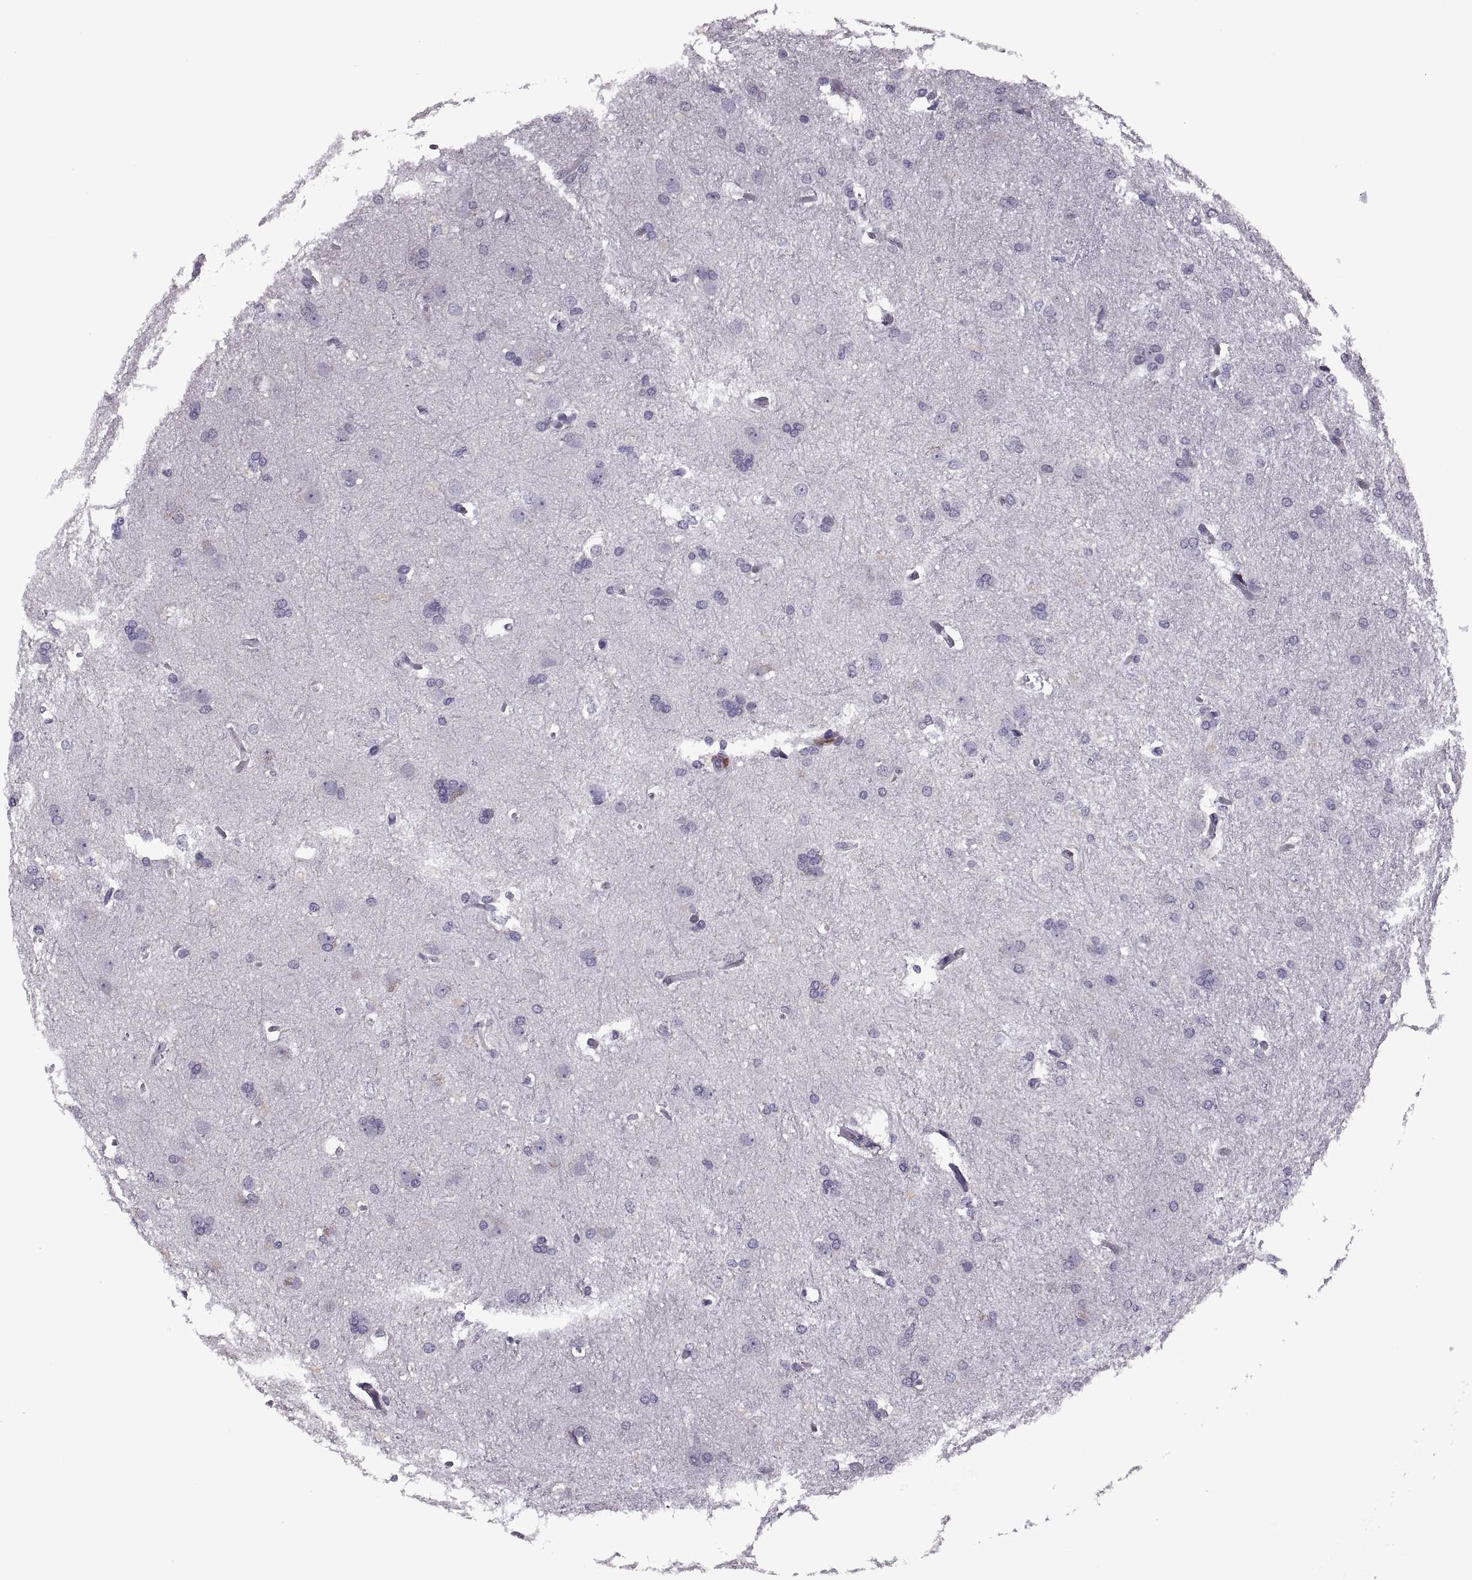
{"staining": {"intensity": "negative", "quantity": "none", "location": "none"}, "tissue": "glioma", "cell_type": "Tumor cells", "image_type": "cancer", "snomed": [{"axis": "morphology", "description": "Glioma, malignant, High grade"}, {"axis": "topography", "description": "Brain"}], "caption": "High magnification brightfield microscopy of glioma stained with DAB (brown) and counterstained with hematoxylin (blue): tumor cells show no significant expression. Brightfield microscopy of immunohistochemistry (IHC) stained with DAB (3,3'-diaminobenzidine) (brown) and hematoxylin (blue), captured at high magnification.", "gene": "LETM2", "patient": {"sex": "male", "age": 68}}